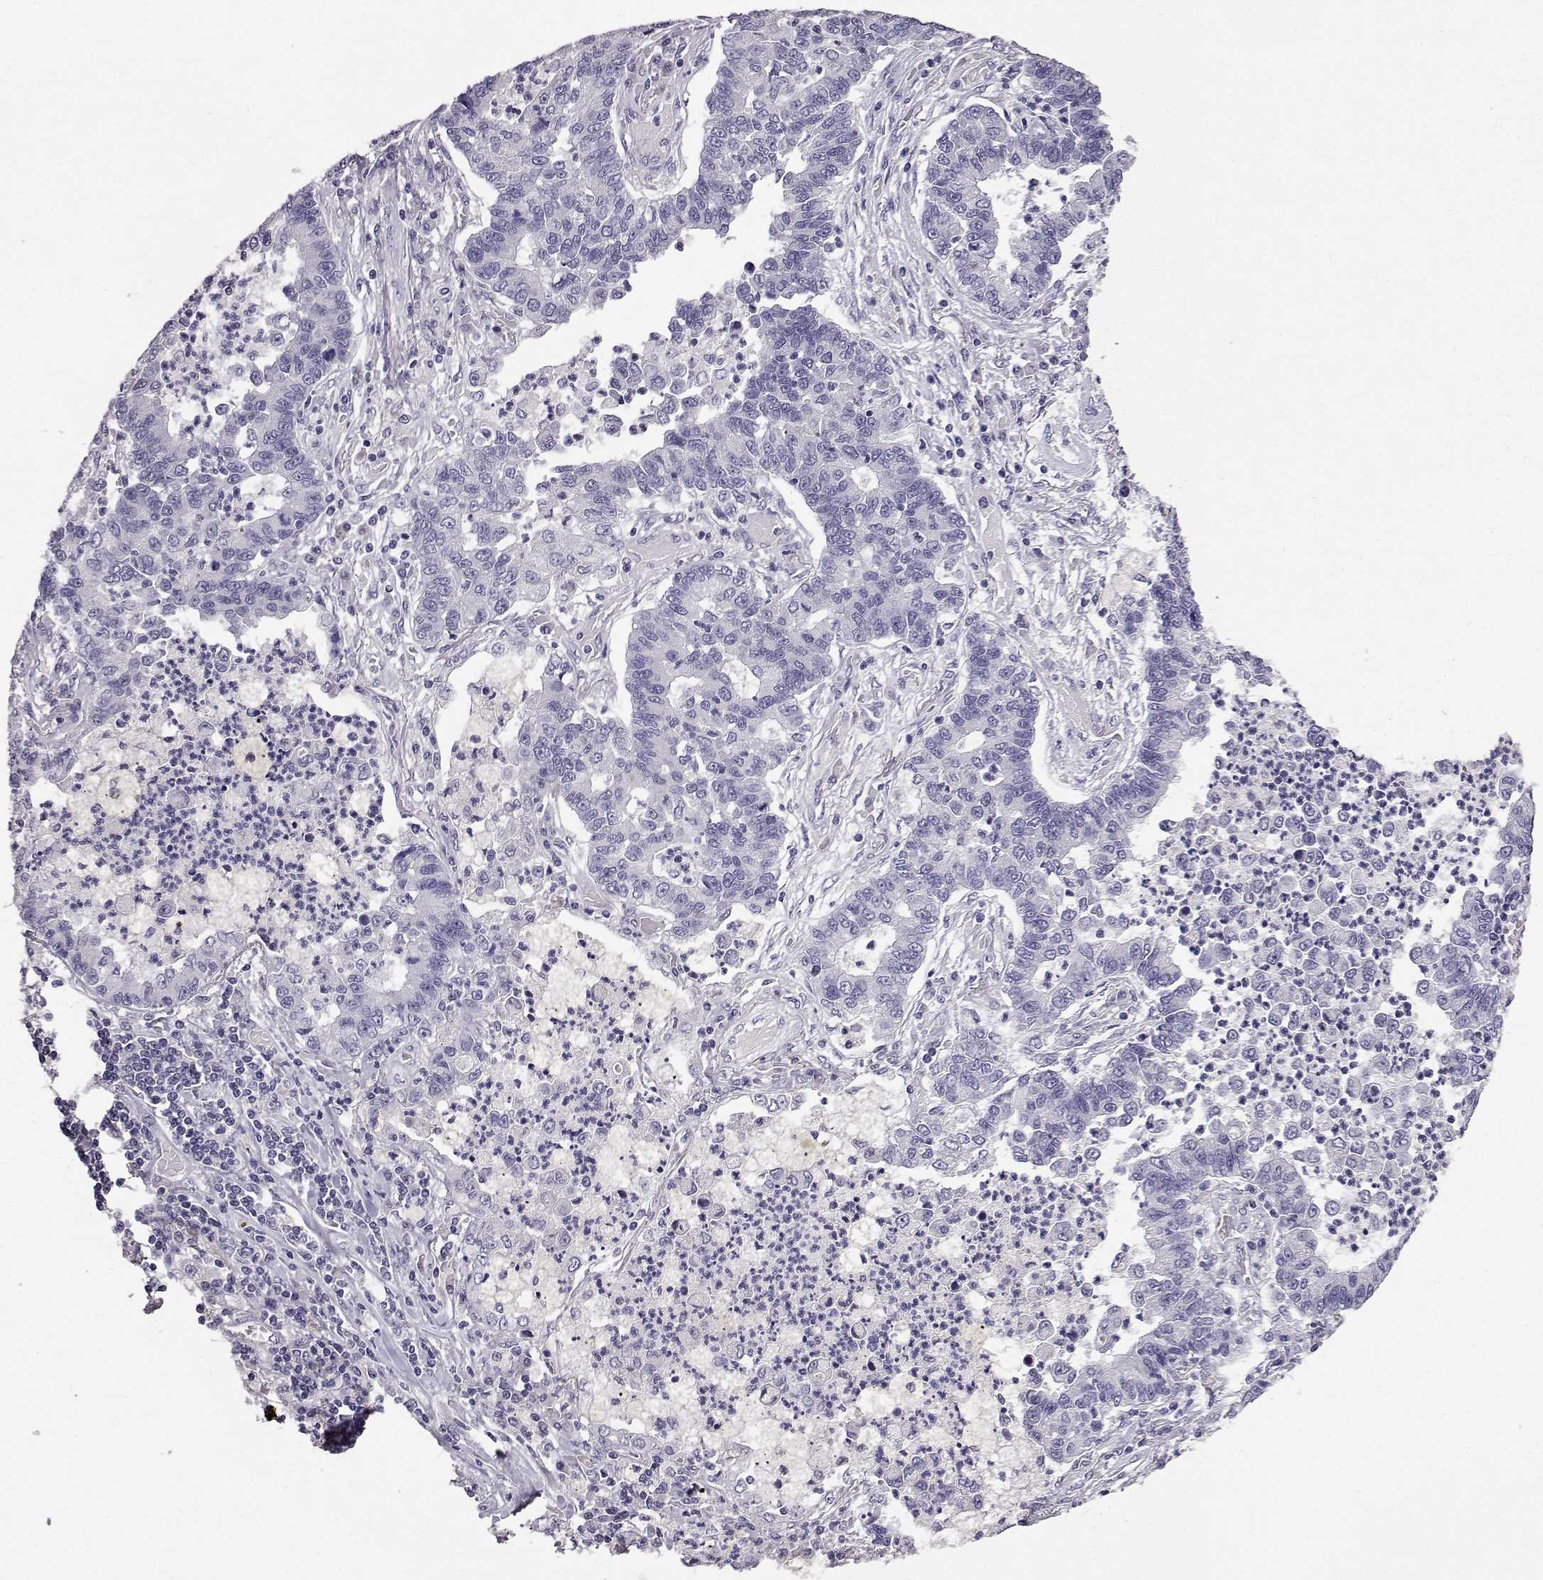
{"staining": {"intensity": "negative", "quantity": "none", "location": "none"}, "tissue": "lung cancer", "cell_type": "Tumor cells", "image_type": "cancer", "snomed": [{"axis": "morphology", "description": "Adenocarcinoma, NOS"}, {"axis": "topography", "description": "Lung"}], "caption": "An immunohistochemistry (IHC) image of adenocarcinoma (lung) is shown. There is no staining in tumor cells of adenocarcinoma (lung).", "gene": "AKR1B1", "patient": {"sex": "female", "age": 57}}